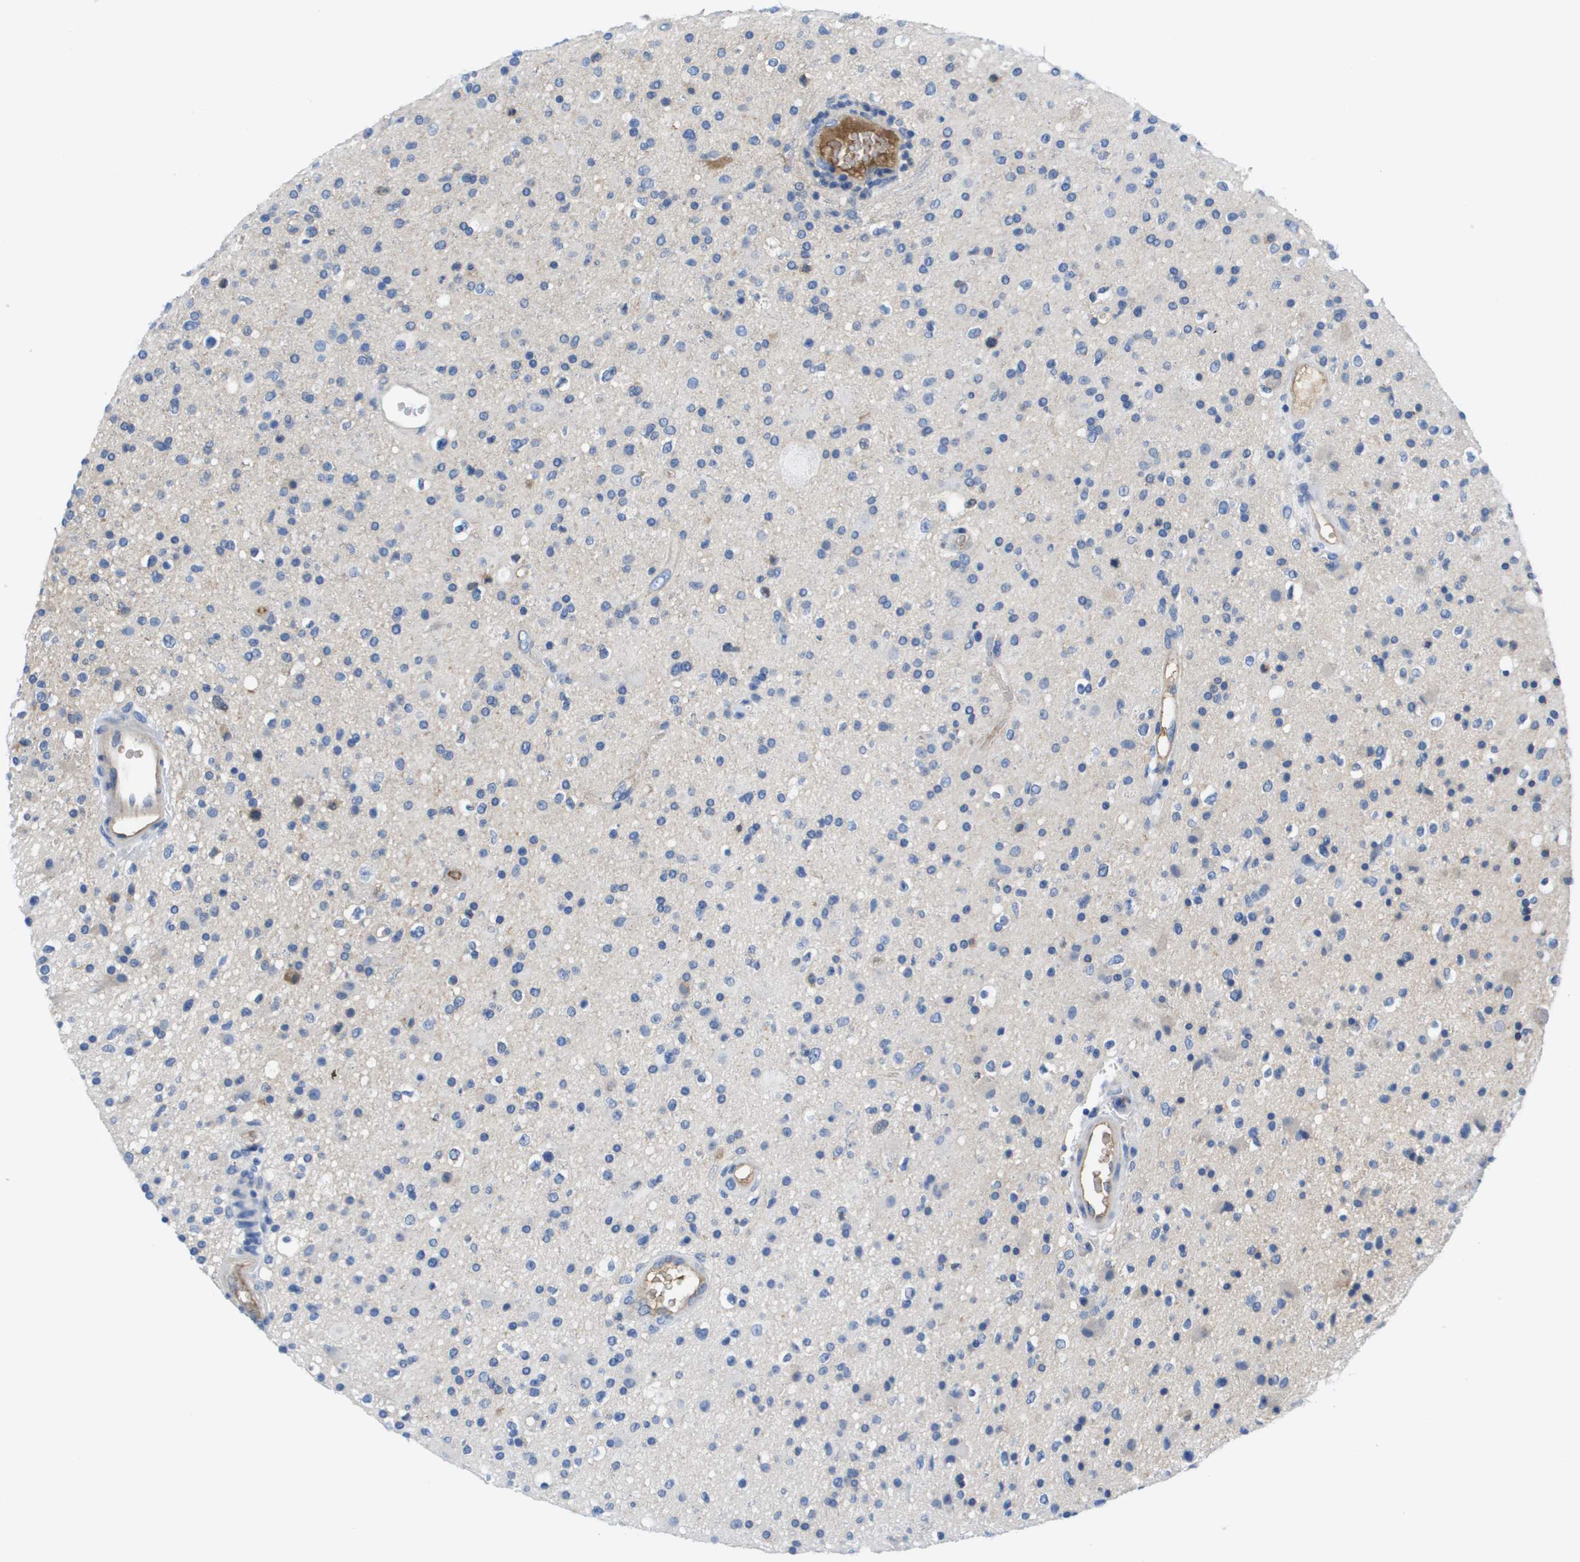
{"staining": {"intensity": "negative", "quantity": "none", "location": "none"}, "tissue": "glioma", "cell_type": "Tumor cells", "image_type": "cancer", "snomed": [{"axis": "morphology", "description": "Glioma, malignant, High grade"}, {"axis": "topography", "description": "Brain"}], "caption": "High power microscopy photomicrograph of an IHC image of malignant high-grade glioma, revealing no significant positivity in tumor cells. (Brightfield microscopy of DAB IHC at high magnification).", "gene": "APOA1", "patient": {"sex": "male", "age": 33}}